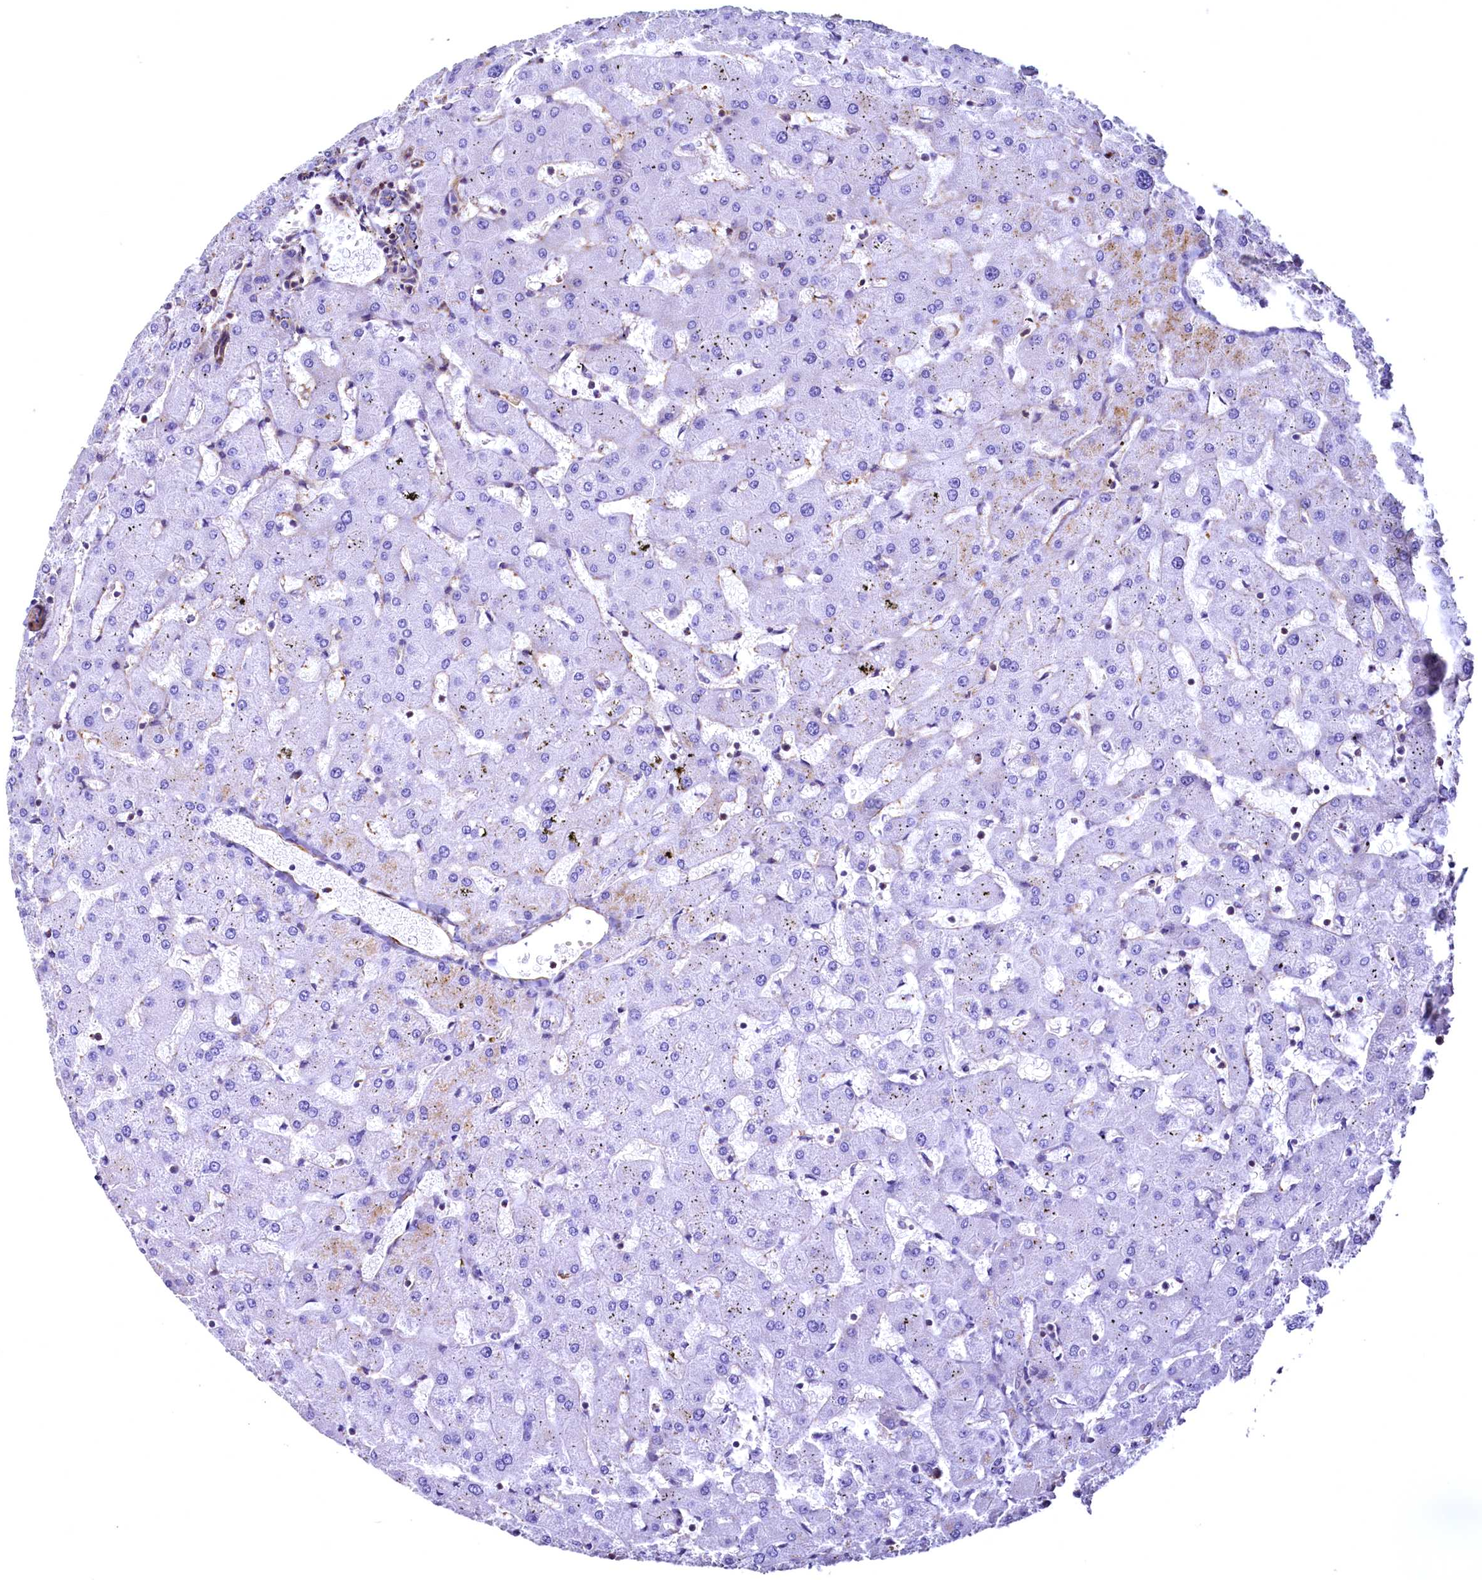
{"staining": {"intensity": "weak", "quantity": "<25%", "location": "cytoplasmic/membranous"}, "tissue": "liver", "cell_type": "Cholangiocytes", "image_type": "normal", "snomed": [{"axis": "morphology", "description": "Normal tissue, NOS"}, {"axis": "topography", "description": "Liver"}], "caption": "Protein analysis of normal liver shows no significant expression in cholangiocytes. Nuclei are stained in blue.", "gene": "THBS1", "patient": {"sex": "female", "age": 63}}